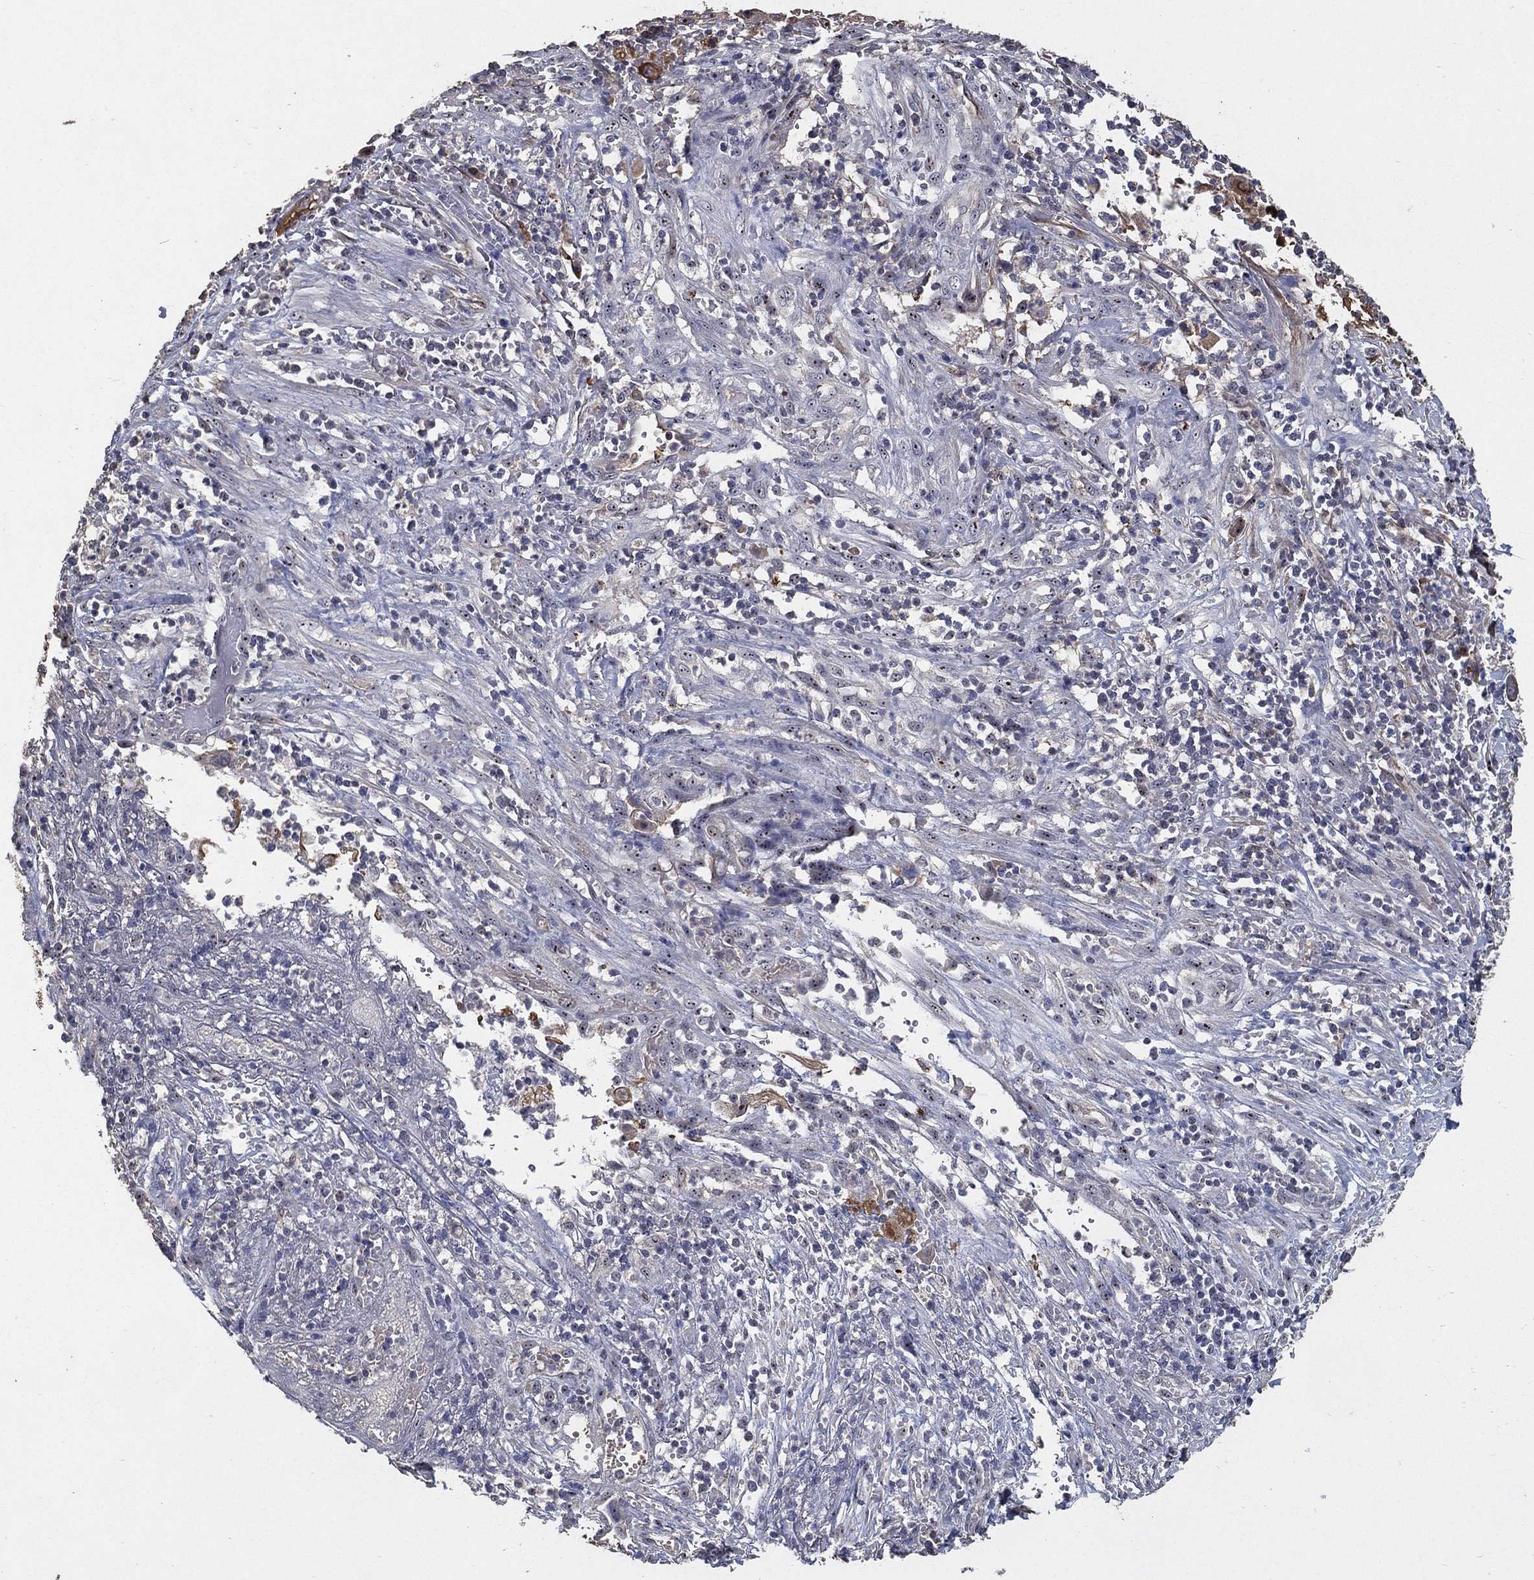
{"staining": {"intensity": "negative", "quantity": "none", "location": "none"}, "tissue": "cervical cancer", "cell_type": "Tumor cells", "image_type": "cancer", "snomed": [{"axis": "morphology", "description": "Squamous cell carcinoma, NOS"}, {"axis": "topography", "description": "Cervix"}], "caption": "IHC photomicrograph of neoplastic tissue: human cervical cancer stained with DAB (3,3'-diaminobenzidine) reveals no significant protein expression in tumor cells. The staining was performed using DAB to visualize the protein expression in brown, while the nuclei were stained in blue with hematoxylin (Magnification: 20x).", "gene": "EFNA1", "patient": {"sex": "female", "age": 70}}